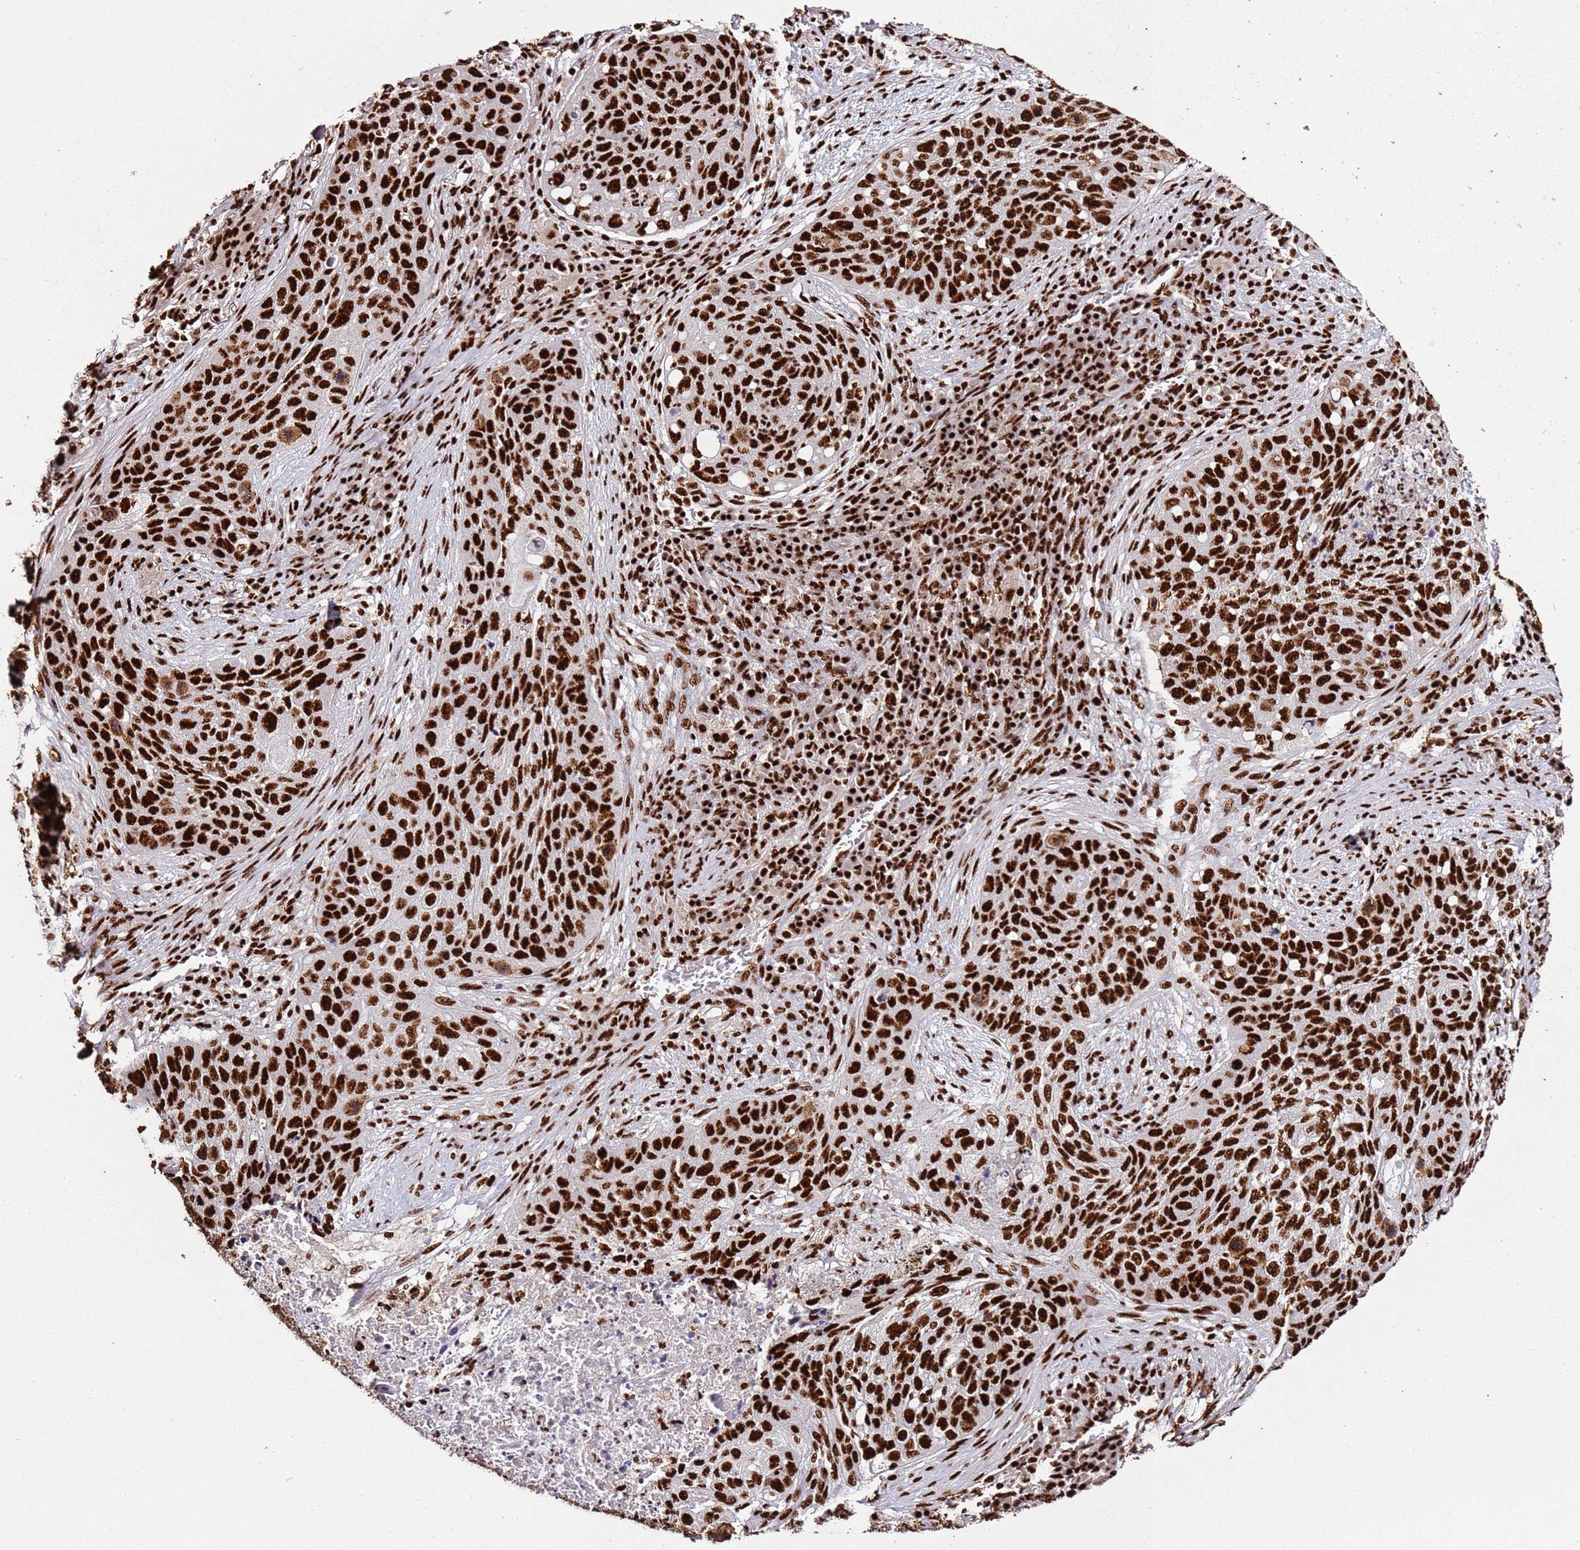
{"staining": {"intensity": "strong", "quantity": ">75%", "location": "nuclear"}, "tissue": "lung cancer", "cell_type": "Tumor cells", "image_type": "cancer", "snomed": [{"axis": "morphology", "description": "Squamous cell carcinoma, NOS"}, {"axis": "topography", "description": "Lung"}], "caption": "An IHC photomicrograph of neoplastic tissue is shown. Protein staining in brown highlights strong nuclear positivity in lung cancer within tumor cells. The staining was performed using DAB to visualize the protein expression in brown, while the nuclei were stained in blue with hematoxylin (Magnification: 20x).", "gene": "C6orf226", "patient": {"sex": "female", "age": 63}}